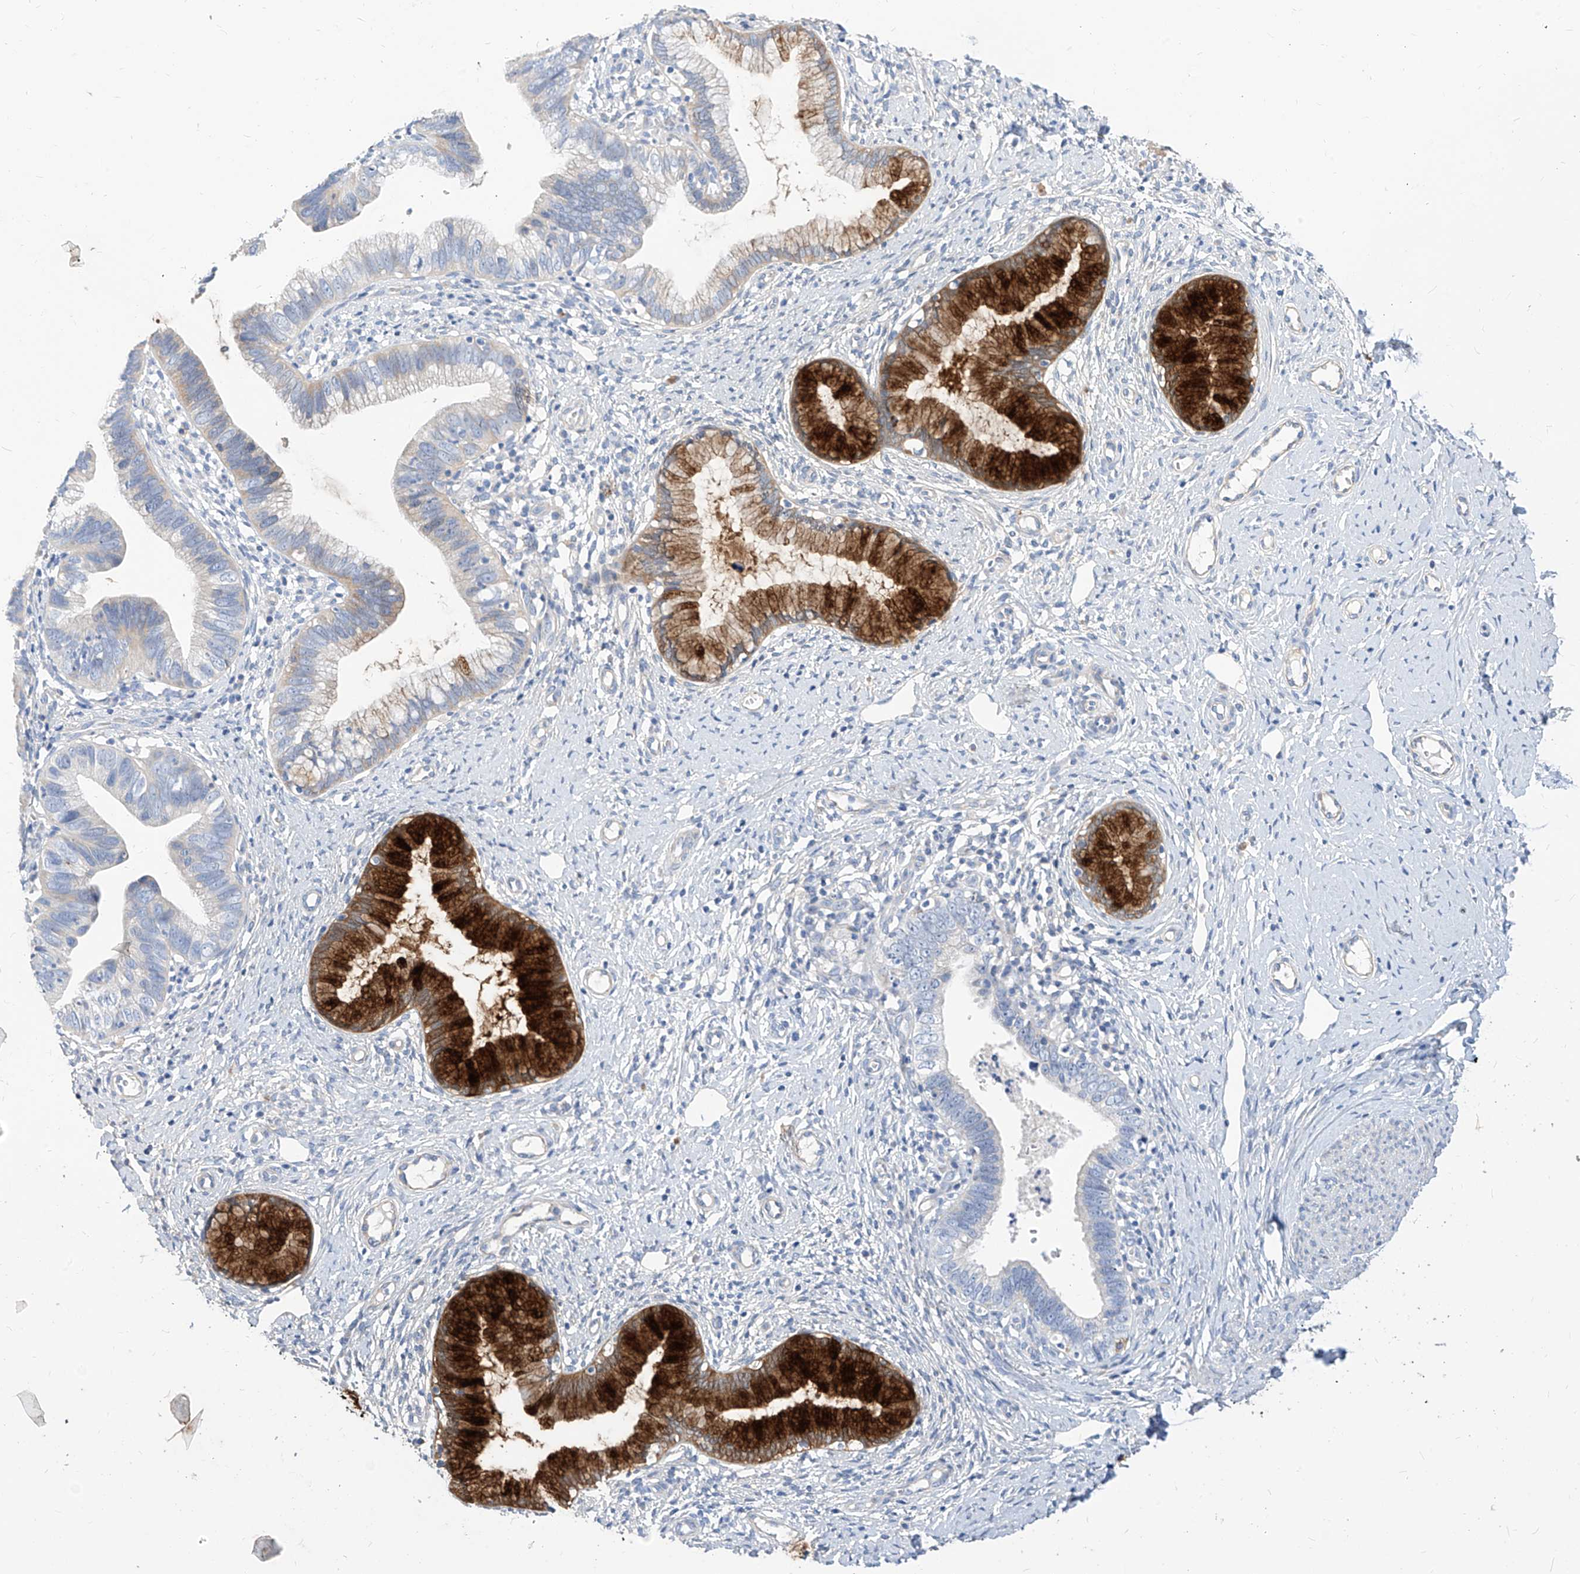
{"staining": {"intensity": "negative", "quantity": "none", "location": "none"}, "tissue": "cervical cancer", "cell_type": "Tumor cells", "image_type": "cancer", "snomed": [{"axis": "morphology", "description": "Adenocarcinoma, NOS"}, {"axis": "topography", "description": "Cervix"}], "caption": "Tumor cells are negative for brown protein staining in adenocarcinoma (cervical).", "gene": "SCGB2A1", "patient": {"sex": "female", "age": 36}}